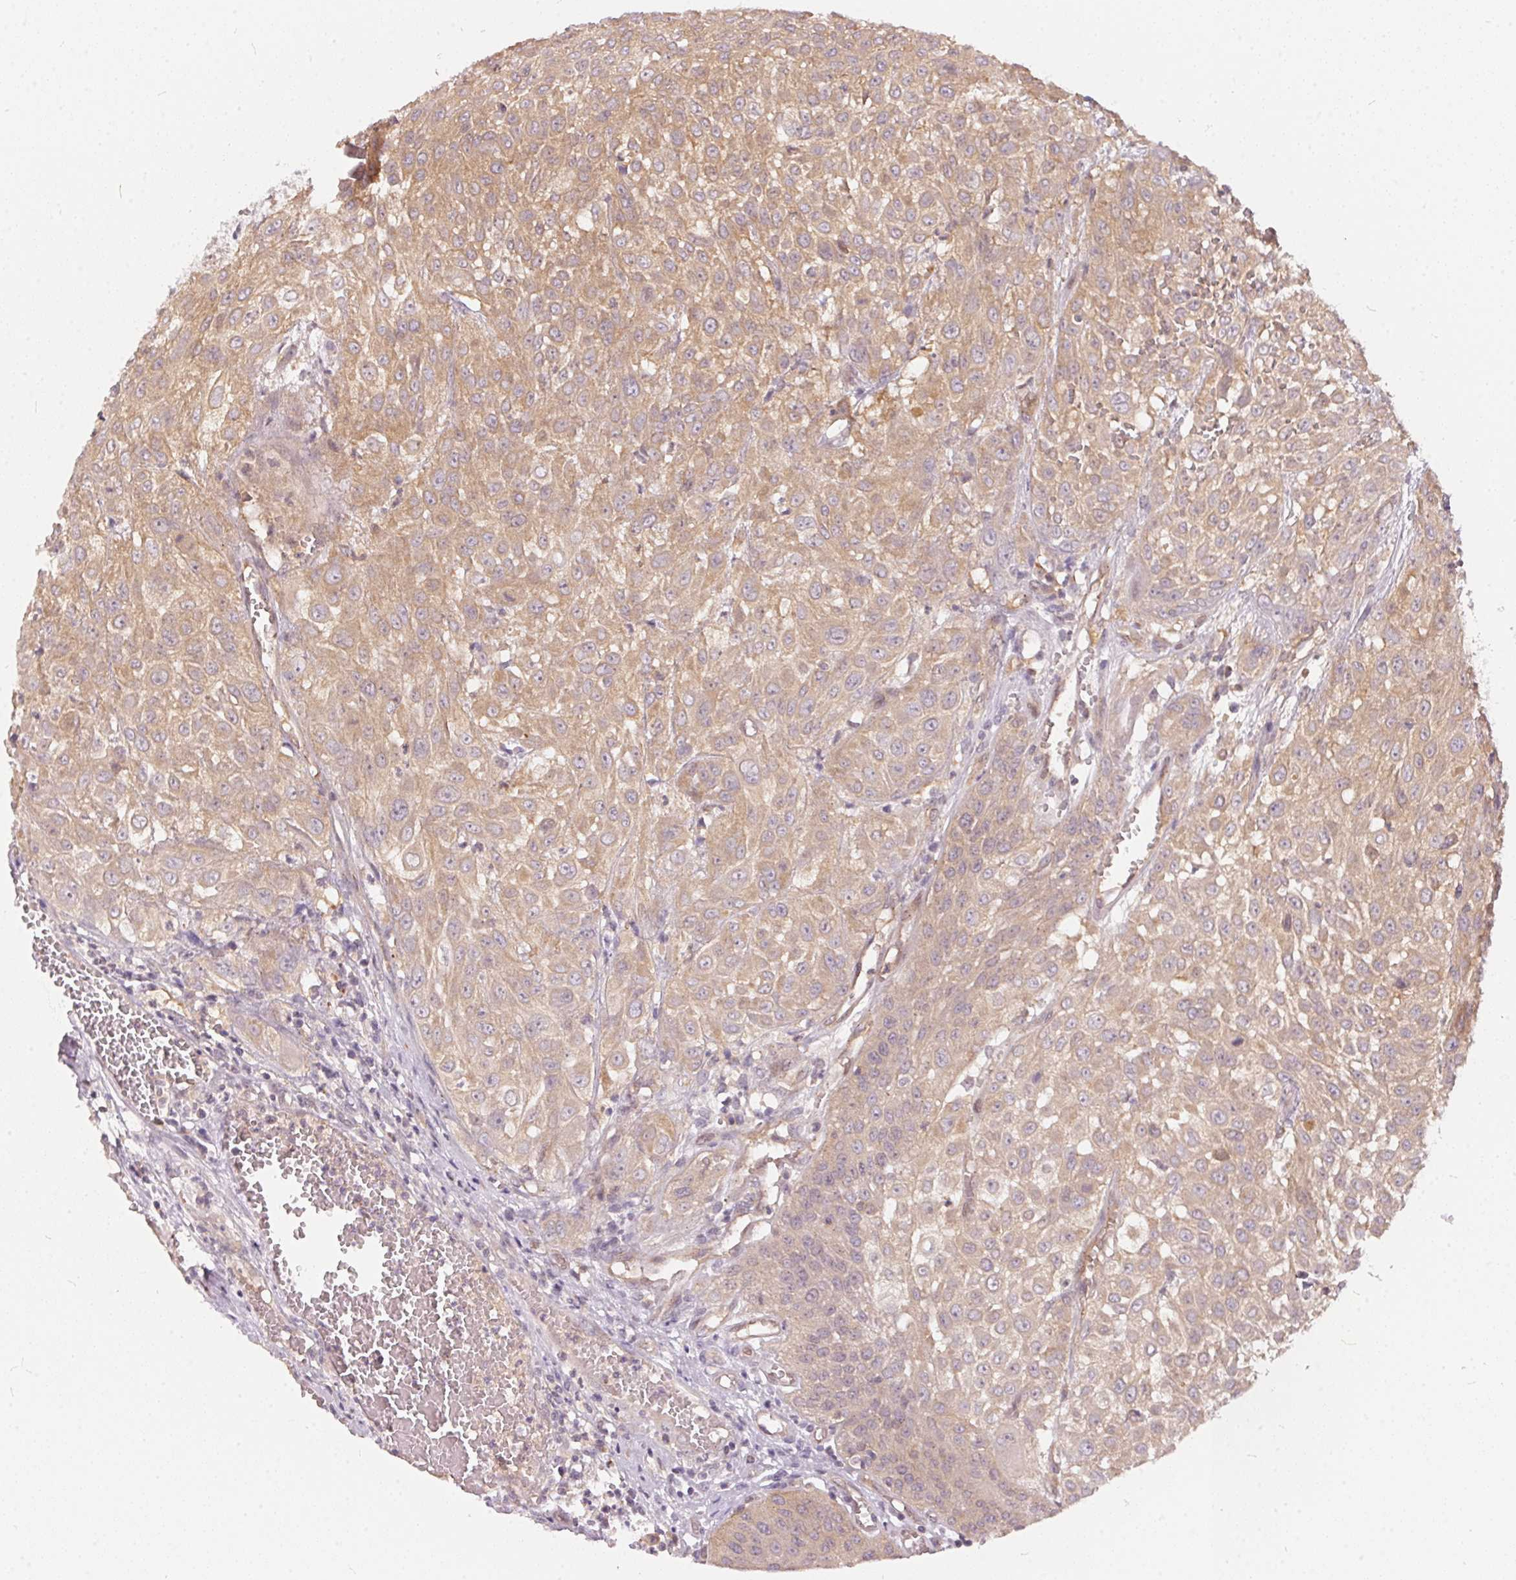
{"staining": {"intensity": "moderate", "quantity": "25%-75%", "location": "cytoplasmic/membranous"}, "tissue": "urothelial cancer", "cell_type": "Tumor cells", "image_type": "cancer", "snomed": [{"axis": "morphology", "description": "Urothelial carcinoma, High grade"}, {"axis": "topography", "description": "Urinary bladder"}], "caption": "A photomicrograph of human high-grade urothelial carcinoma stained for a protein reveals moderate cytoplasmic/membranous brown staining in tumor cells.", "gene": "BLMH", "patient": {"sex": "male", "age": 57}}